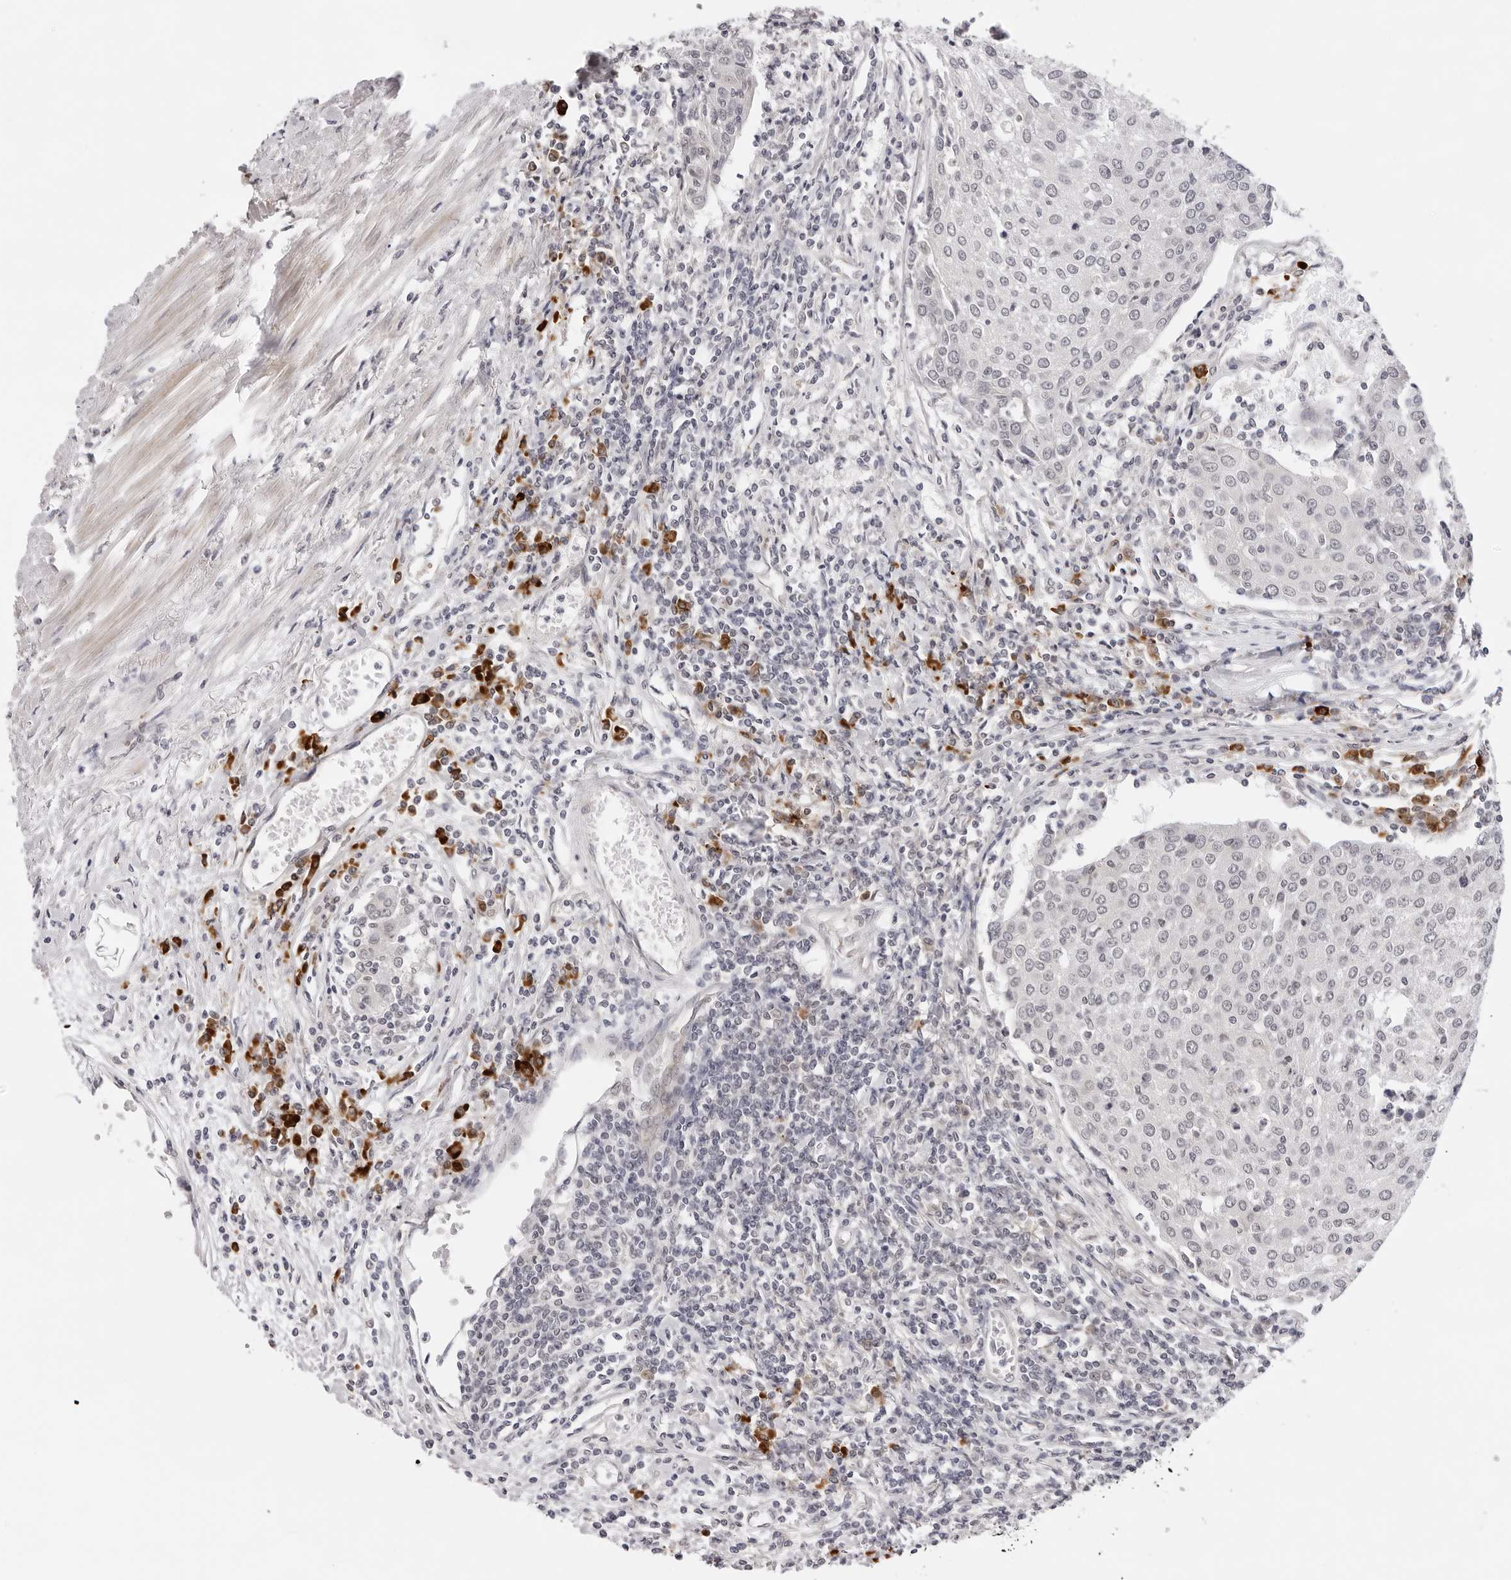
{"staining": {"intensity": "negative", "quantity": "none", "location": "none"}, "tissue": "urothelial cancer", "cell_type": "Tumor cells", "image_type": "cancer", "snomed": [{"axis": "morphology", "description": "Urothelial carcinoma, High grade"}, {"axis": "topography", "description": "Urinary bladder"}], "caption": "Urothelial cancer stained for a protein using immunohistochemistry exhibits no expression tumor cells.", "gene": "IL17RA", "patient": {"sex": "female", "age": 85}}